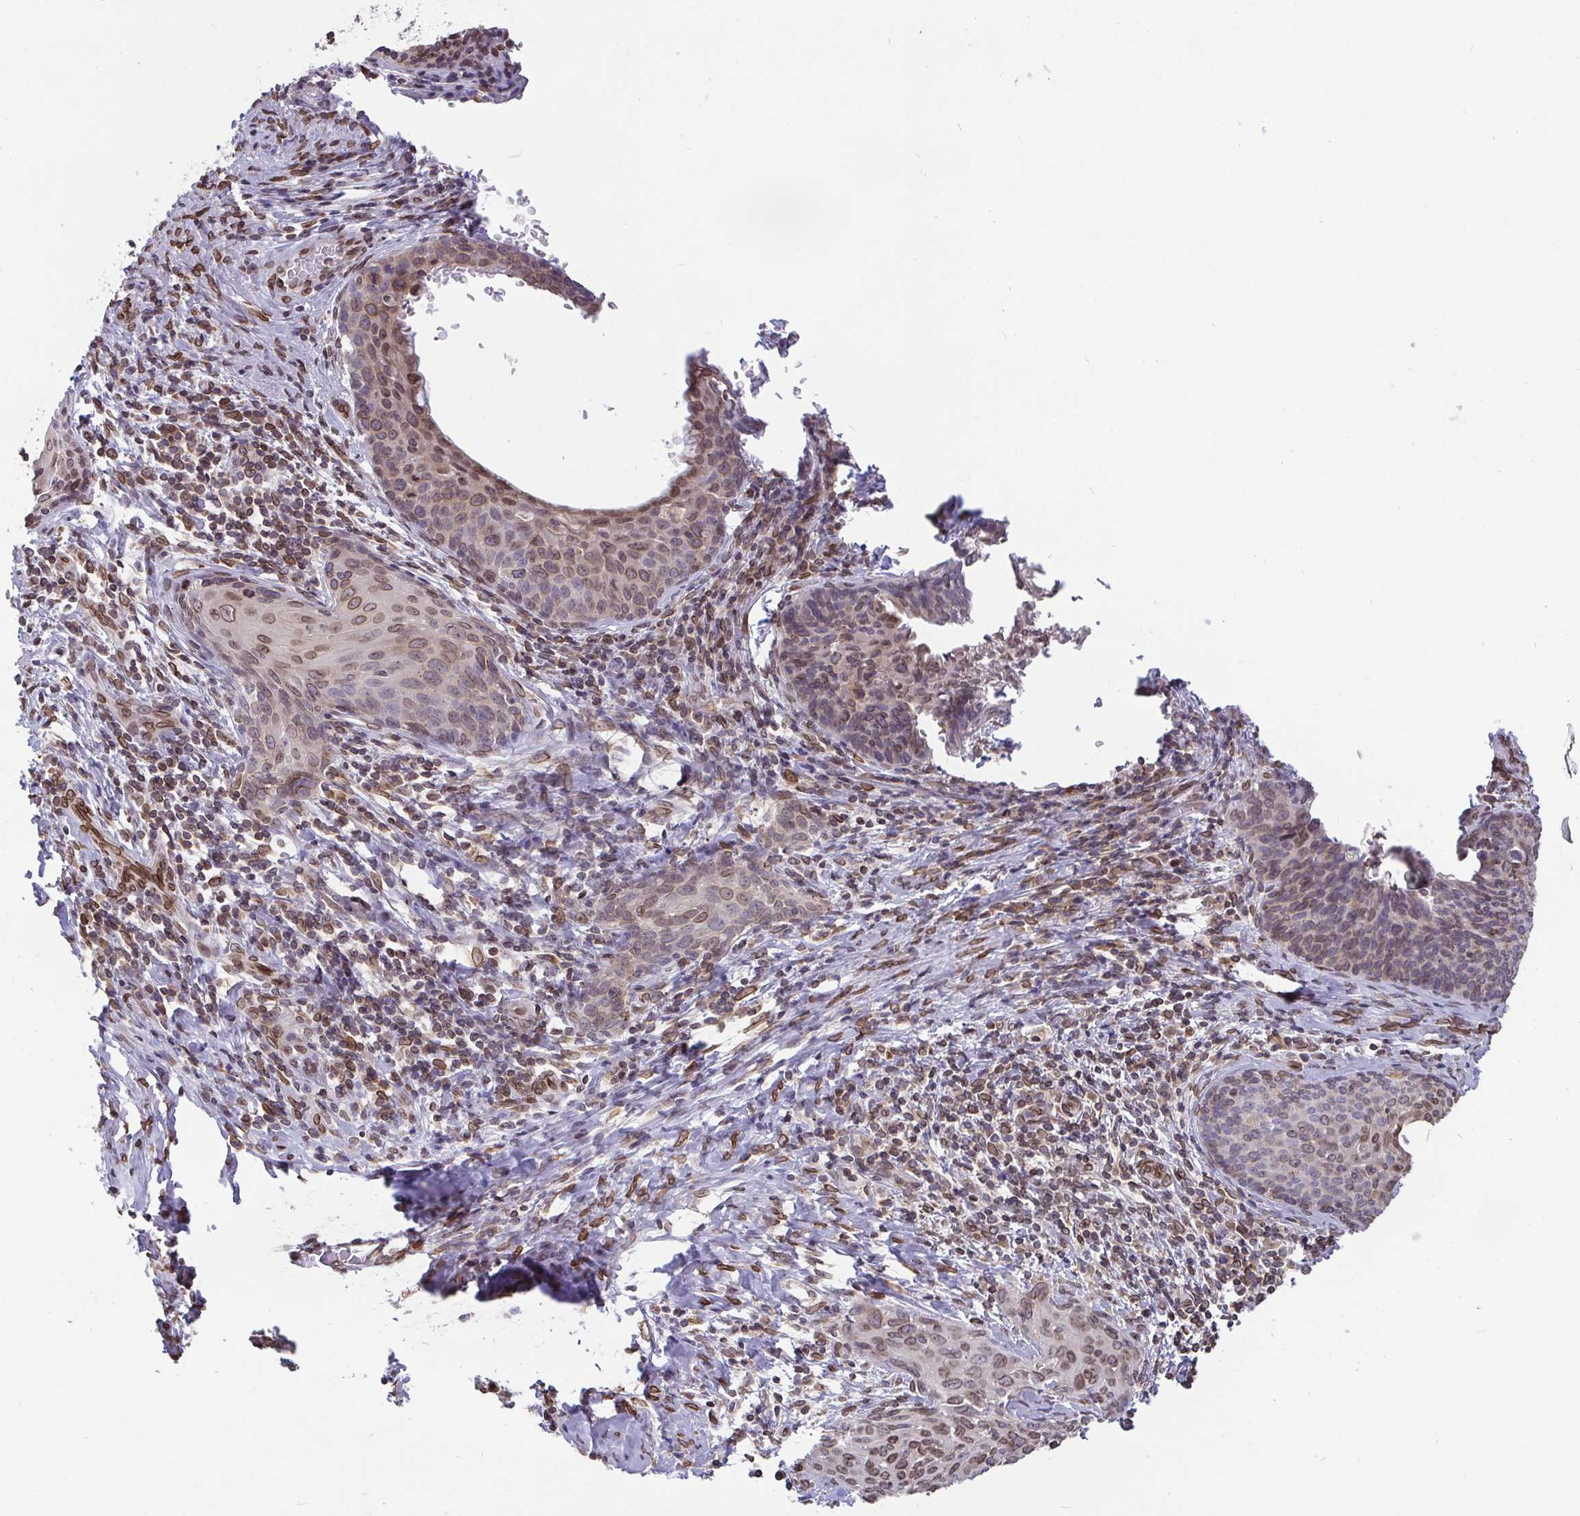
{"staining": {"intensity": "moderate", "quantity": "25%-75%", "location": "cytoplasmic/membranous,nuclear"}, "tissue": "cervical cancer", "cell_type": "Tumor cells", "image_type": "cancer", "snomed": [{"axis": "morphology", "description": "Squamous cell carcinoma, NOS"}, {"axis": "morphology", "description": "Adenocarcinoma, NOS"}, {"axis": "topography", "description": "Cervix"}], "caption": "Adenocarcinoma (cervical) stained with immunohistochemistry reveals moderate cytoplasmic/membranous and nuclear expression in about 25%-75% of tumor cells. Using DAB (brown) and hematoxylin (blue) stains, captured at high magnification using brightfield microscopy.", "gene": "EMD", "patient": {"sex": "female", "age": 52}}